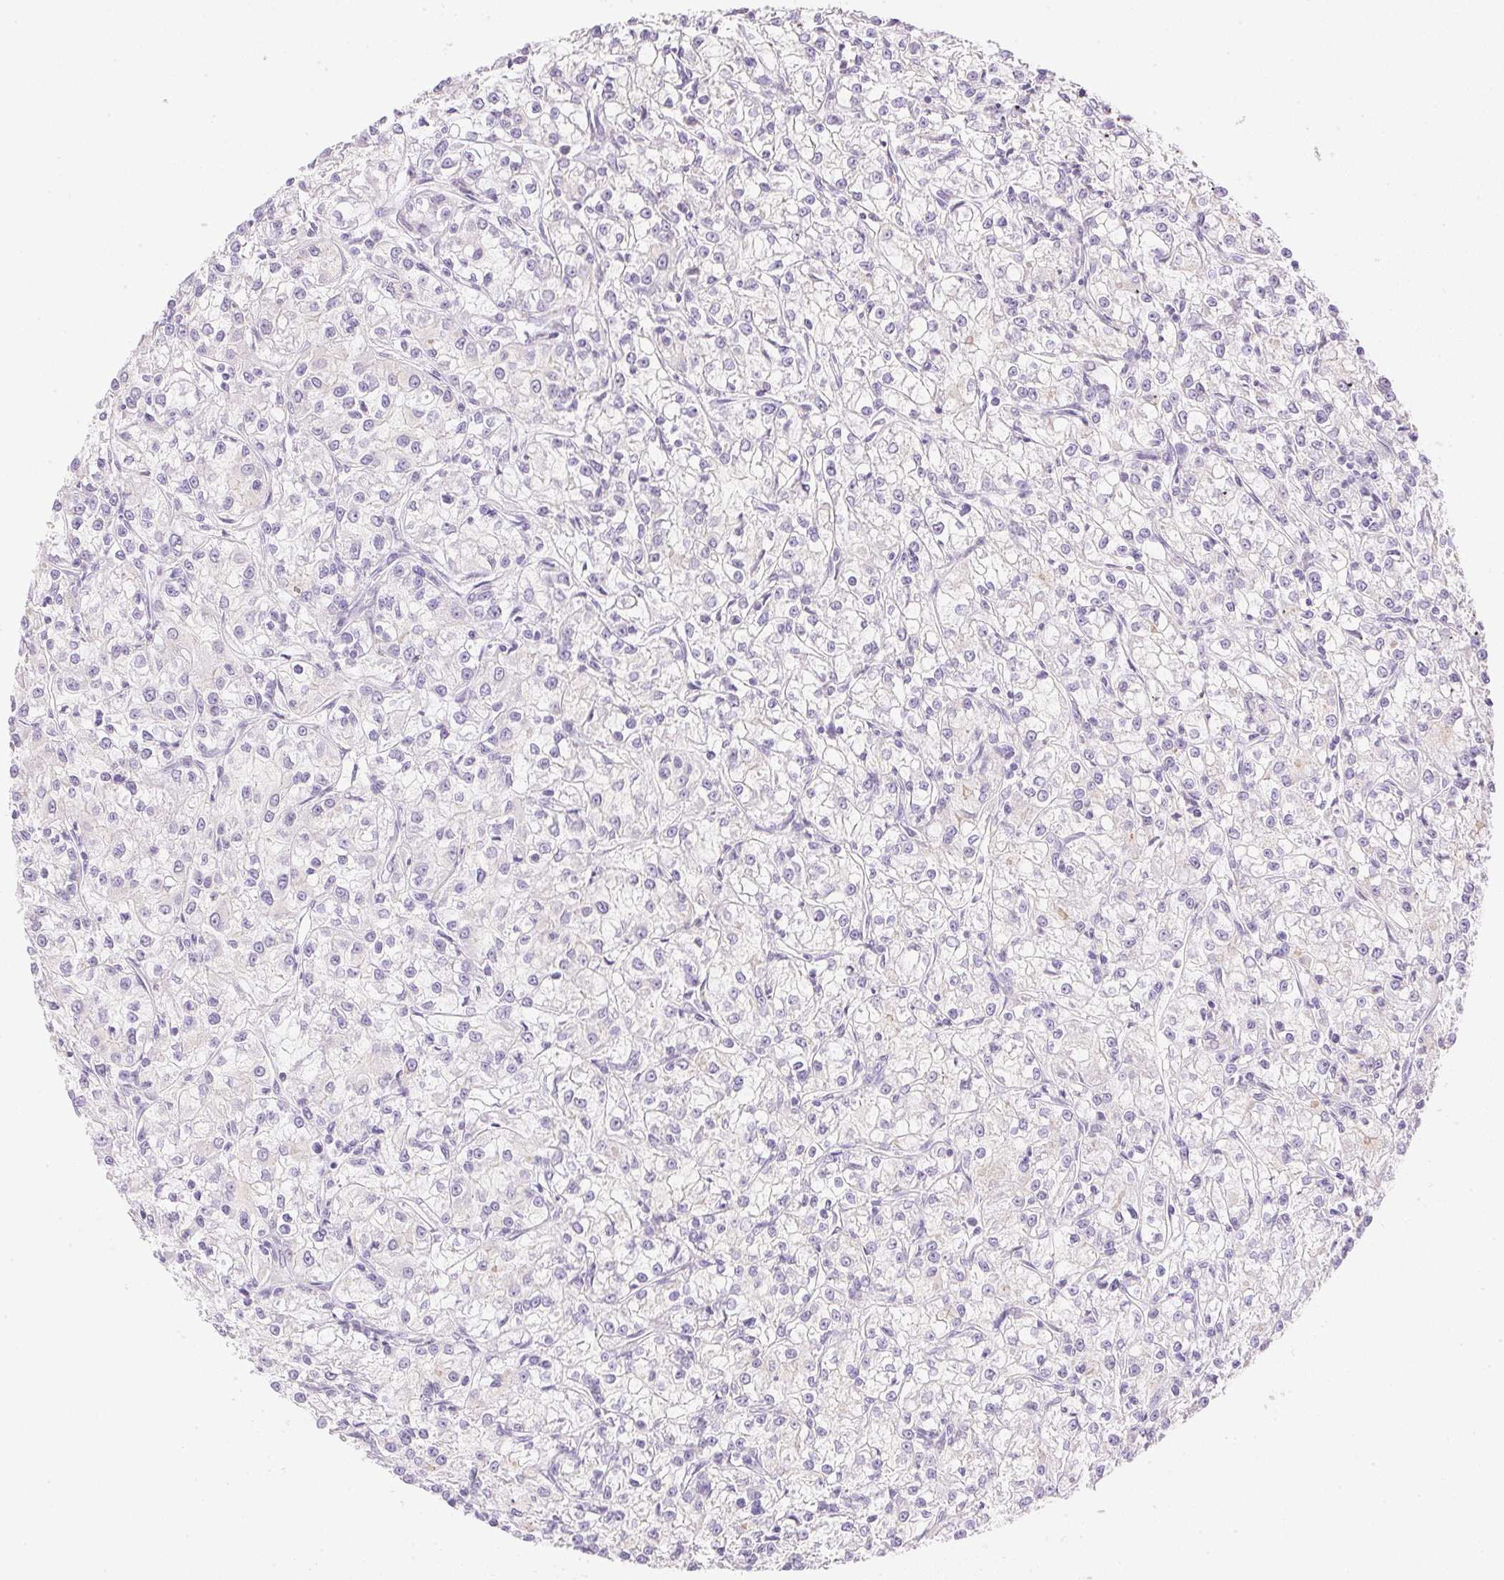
{"staining": {"intensity": "negative", "quantity": "none", "location": "none"}, "tissue": "renal cancer", "cell_type": "Tumor cells", "image_type": "cancer", "snomed": [{"axis": "morphology", "description": "Adenocarcinoma, NOS"}, {"axis": "topography", "description": "Kidney"}], "caption": "Histopathology image shows no significant protein staining in tumor cells of renal cancer (adenocarcinoma). (DAB immunohistochemistry, high magnification).", "gene": "ATP6V1G3", "patient": {"sex": "female", "age": 59}}